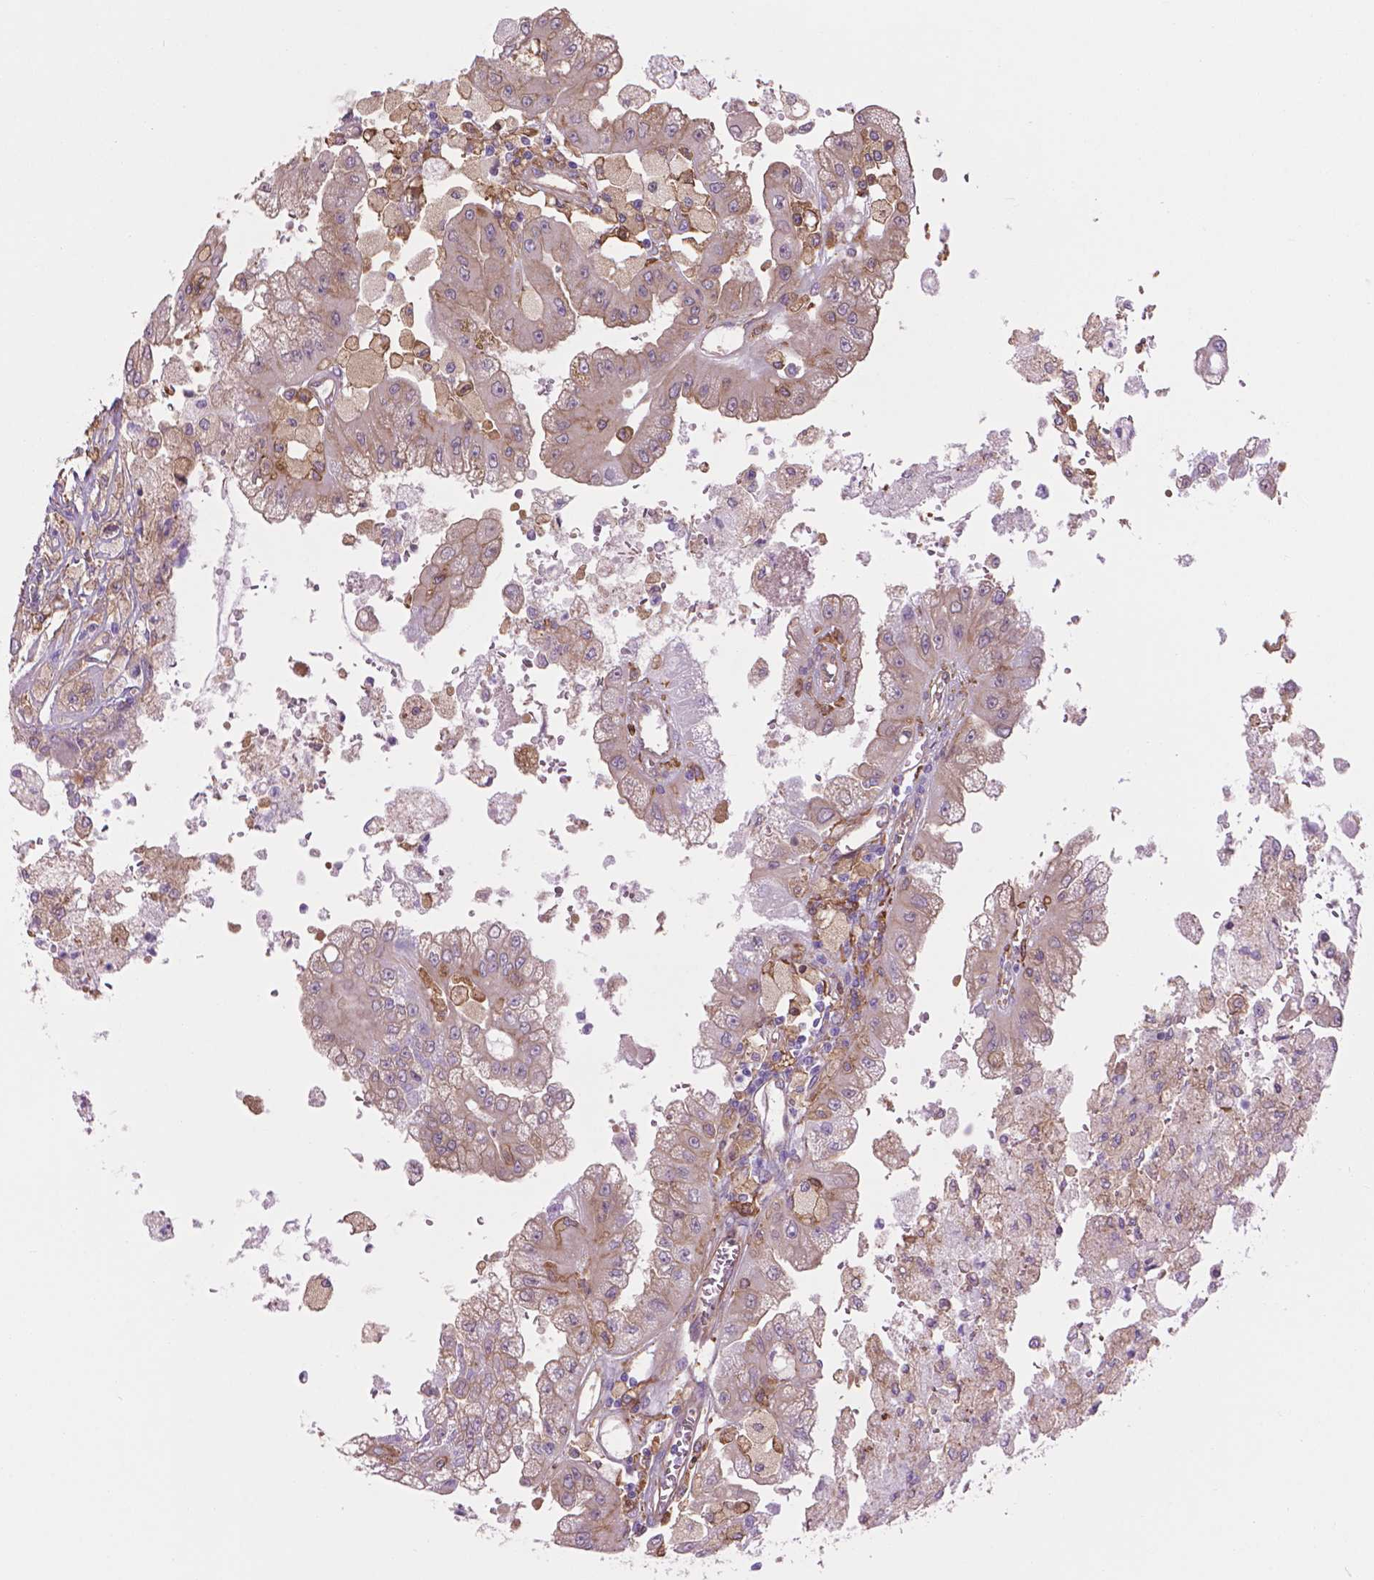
{"staining": {"intensity": "weak", "quantity": "<25%", "location": "cytoplasmic/membranous"}, "tissue": "renal cancer", "cell_type": "Tumor cells", "image_type": "cancer", "snomed": [{"axis": "morphology", "description": "Adenocarcinoma, NOS"}, {"axis": "topography", "description": "Kidney"}], "caption": "This is a photomicrograph of IHC staining of renal adenocarcinoma, which shows no expression in tumor cells. The staining was performed using DAB to visualize the protein expression in brown, while the nuclei were stained in blue with hematoxylin (Magnification: 20x).", "gene": "CORO1B", "patient": {"sex": "male", "age": 58}}